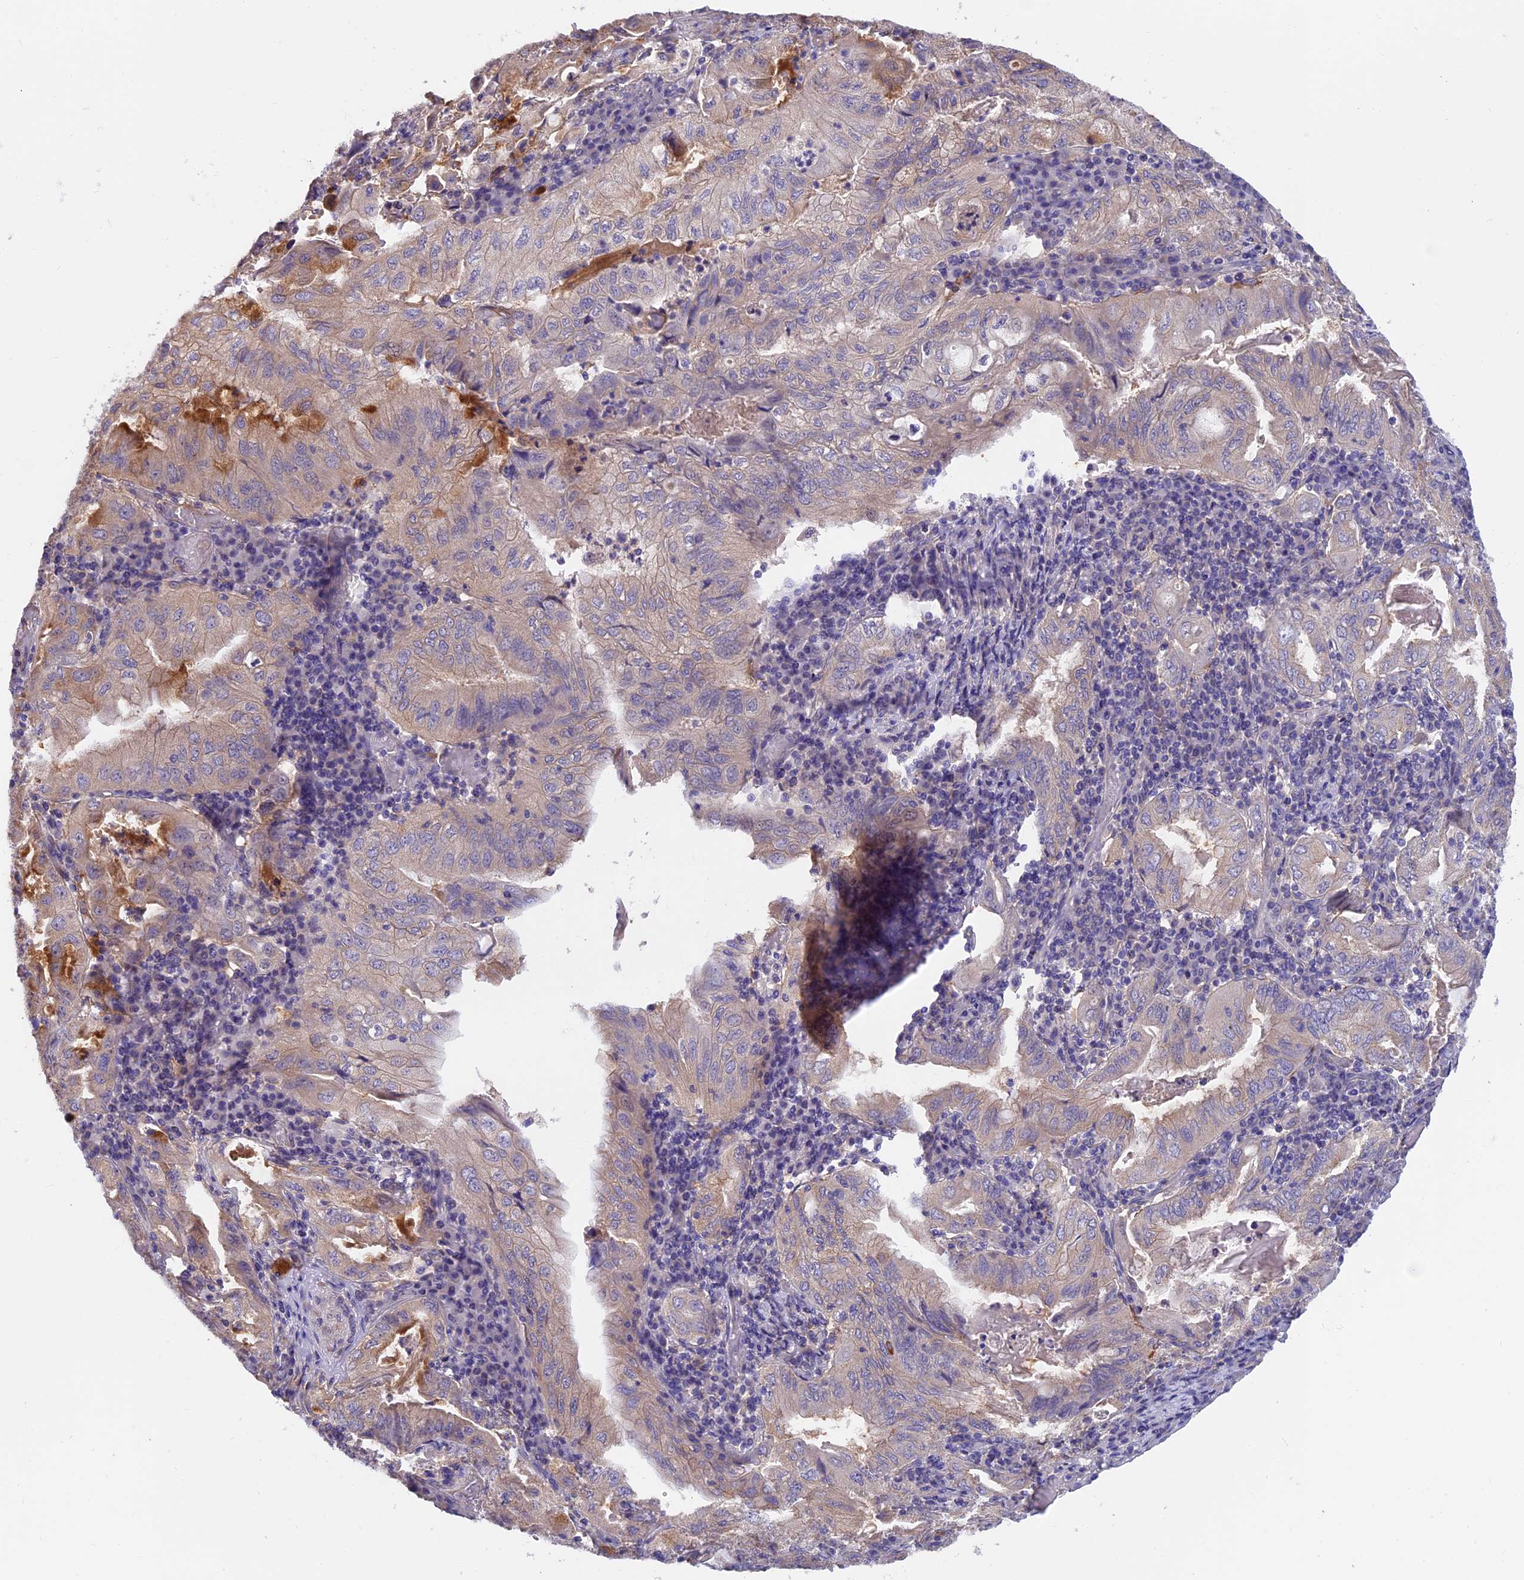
{"staining": {"intensity": "weak", "quantity": "25%-75%", "location": "cytoplasmic/membranous"}, "tissue": "stomach cancer", "cell_type": "Tumor cells", "image_type": "cancer", "snomed": [{"axis": "morphology", "description": "Normal tissue, NOS"}, {"axis": "morphology", "description": "Adenocarcinoma, NOS"}, {"axis": "topography", "description": "Esophagus"}, {"axis": "topography", "description": "Stomach, upper"}, {"axis": "topography", "description": "Peripheral nerve tissue"}], "caption": "High-power microscopy captured an immunohistochemistry photomicrograph of stomach adenocarcinoma, revealing weak cytoplasmic/membranous staining in about 25%-75% of tumor cells.", "gene": "COL4A3", "patient": {"sex": "male", "age": 62}}